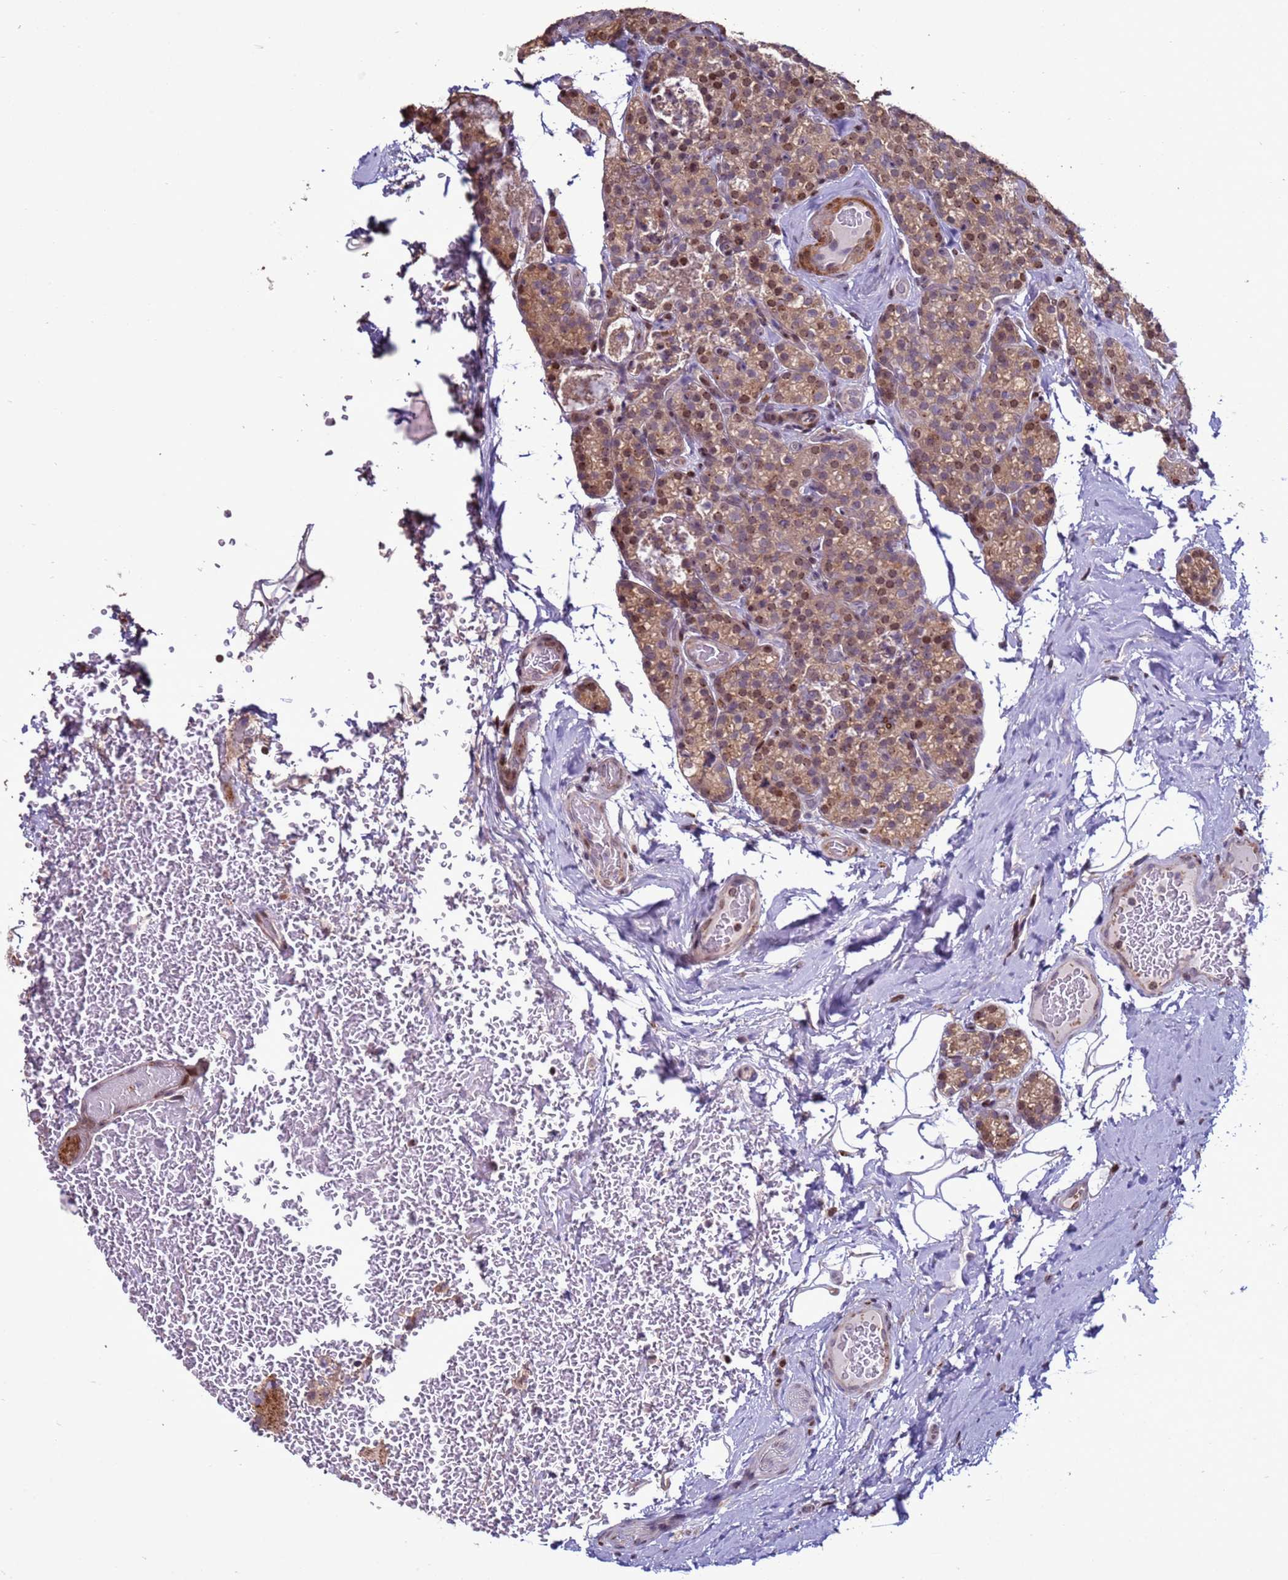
{"staining": {"intensity": "moderate", "quantity": ">75%", "location": "cytoplasmic/membranous,nuclear"}, "tissue": "parathyroid gland", "cell_type": "Glandular cells", "image_type": "normal", "snomed": [{"axis": "morphology", "description": "Normal tissue, NOS"}, {"axis": "topography", "description": "Parathyroid gland"}], "caption": "This is a photomicrograph of immunohistochemistry (IHC) staining of normal parathyroid gland, which shows moderate expression in the cytoplasmic/membranous,nuclear of glandular cells.", "gene": "HGH1", "patient": {"sex": "female", "age": 45}}